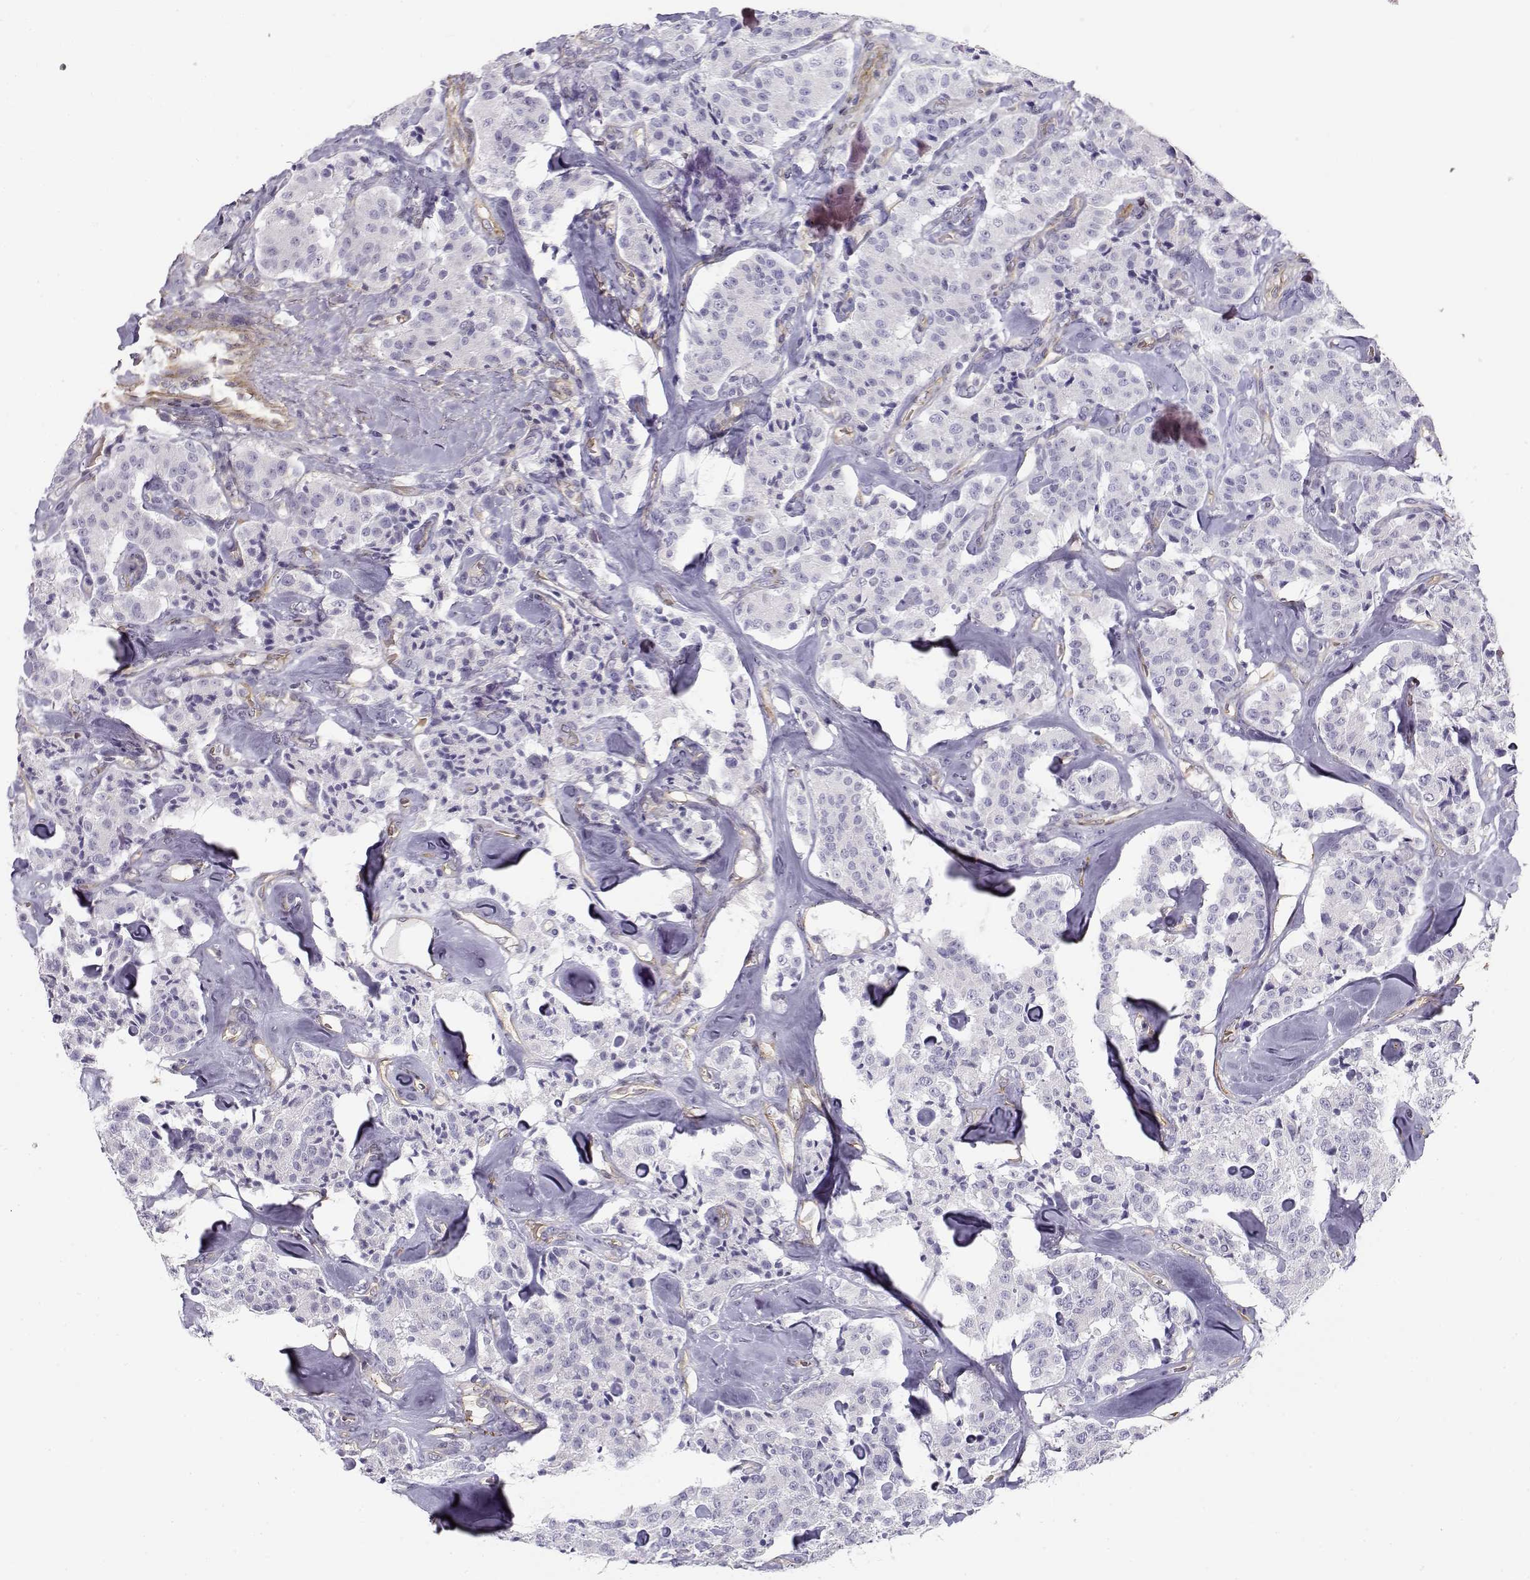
{"staining": {"intensity": "negative", "quantity": "none", "location": "none"}, "tissue": "carcinoid", "cell_type": "Tumor cells", "image_type": "cancer", "snomed": [{"axis": "morphology", "description": "Carcinoid, malignant, NOS"}, {"axis": "topography", "description": "Pancreas"}], "caption": "This is an IHC micrograph of human carcinoid. There is no staining in tumor cells.", "gene": "MYO1A", "patient": {"sex": "male", "age": 41}}